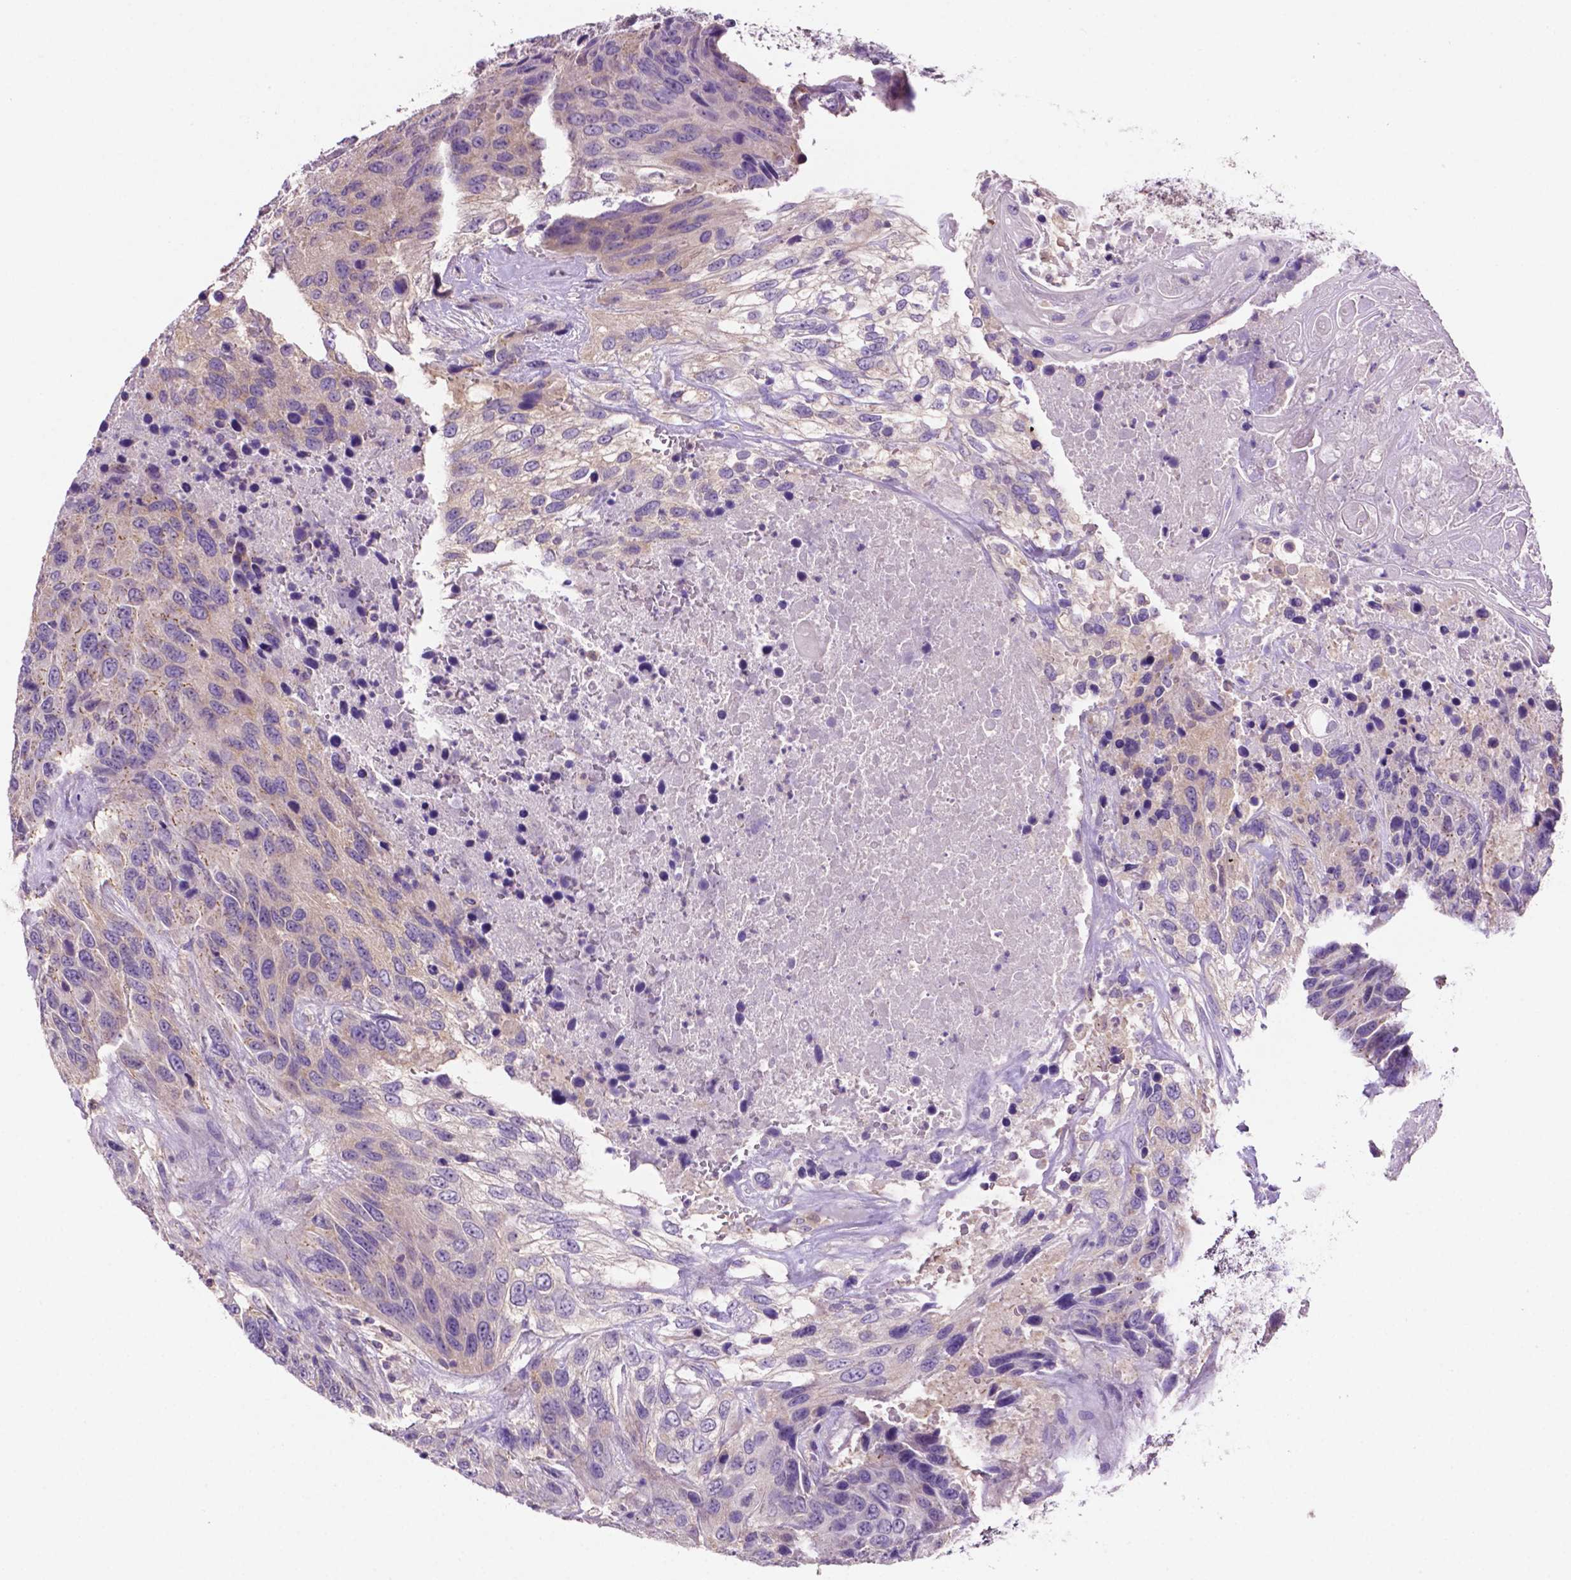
{"staining": {"intensity": "negative", "quantity": "none", "location": "none"}, "tissue": "urothelial cancer", "cell_type": "Tumor cells", "image_type": "cancer", "snomed": [{"axis": "morphology", "description": "Urothelial carcinoma, High grade"}, {"axis": "topography", "description": "Urinary bladder"}], "caption": "This is an immunohistochemistry photomicrograph of human urothelial cancer. There is no positivity in tumor cells.", "gene": "PRPS2", "patient": {"sex": "female", "age": 70}}